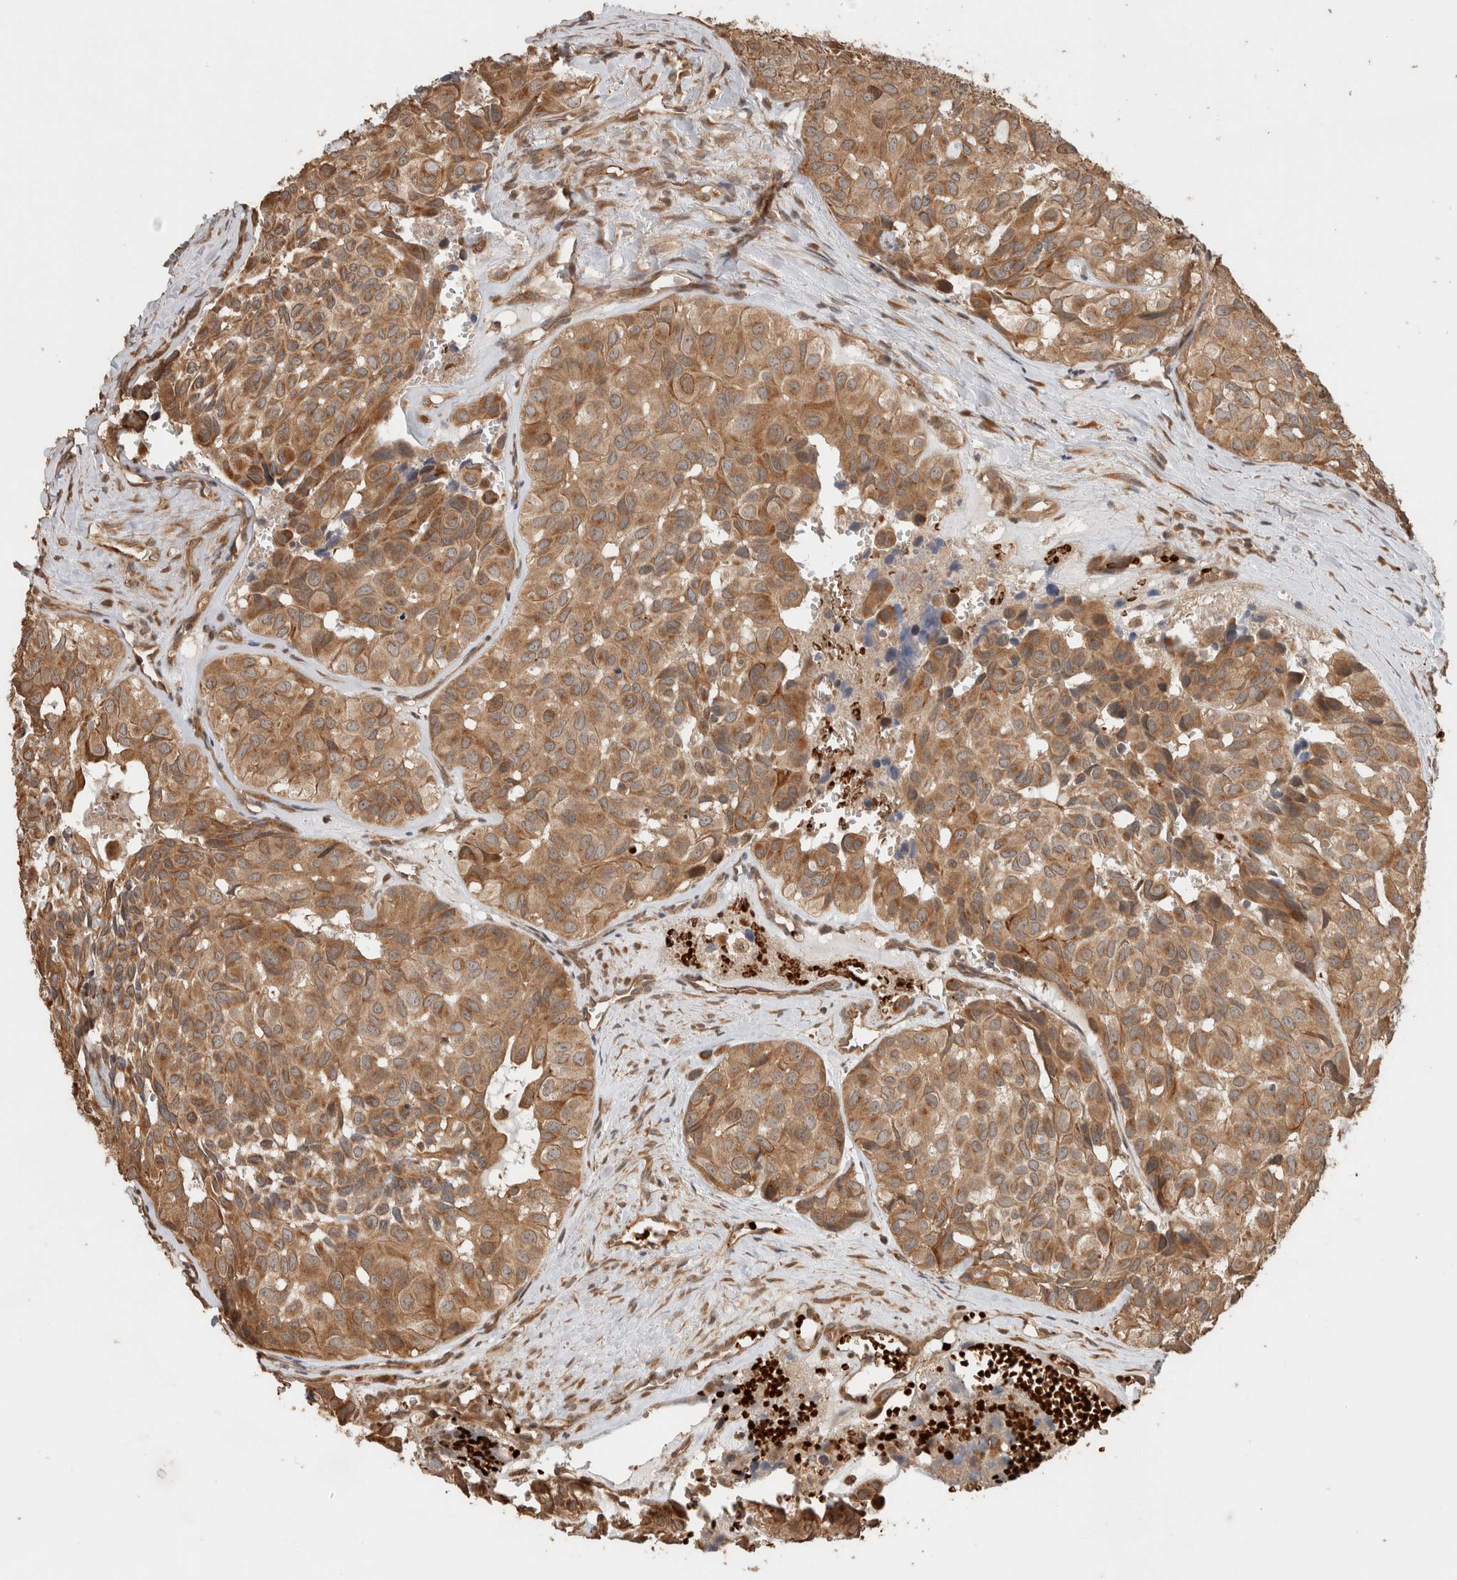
{"staining": {"intensity": "moderate", "quantity": ">75%", "location": "cytoplasmic/membranous"}, "tissue": "head and neck cancer", "cell_type": "Tumor cells", "image_type": "cancer", "snomed": [{"axis": "morphology", "description": "Adenocarcinoma, NOS"}, {"axis": "topography", "description": "Salivary gland, NOS"}, {"axis": "topography", "description": "Head-Neck"}], "caption": "Immunohistochemistry staining of head and neck cancer, which demonstrates medium levels of moderate cytoplasmic/membranous staining in about >75% of tumor cells indicating moderate cytoplasmic/membranous protein staining. The staining was performed using DAB (brown) for protein detection and nuclei were counterstained in hematoxylin (blue).", "gene": "OTUD6B", "patient": {"sex": "female", "age": 76}}